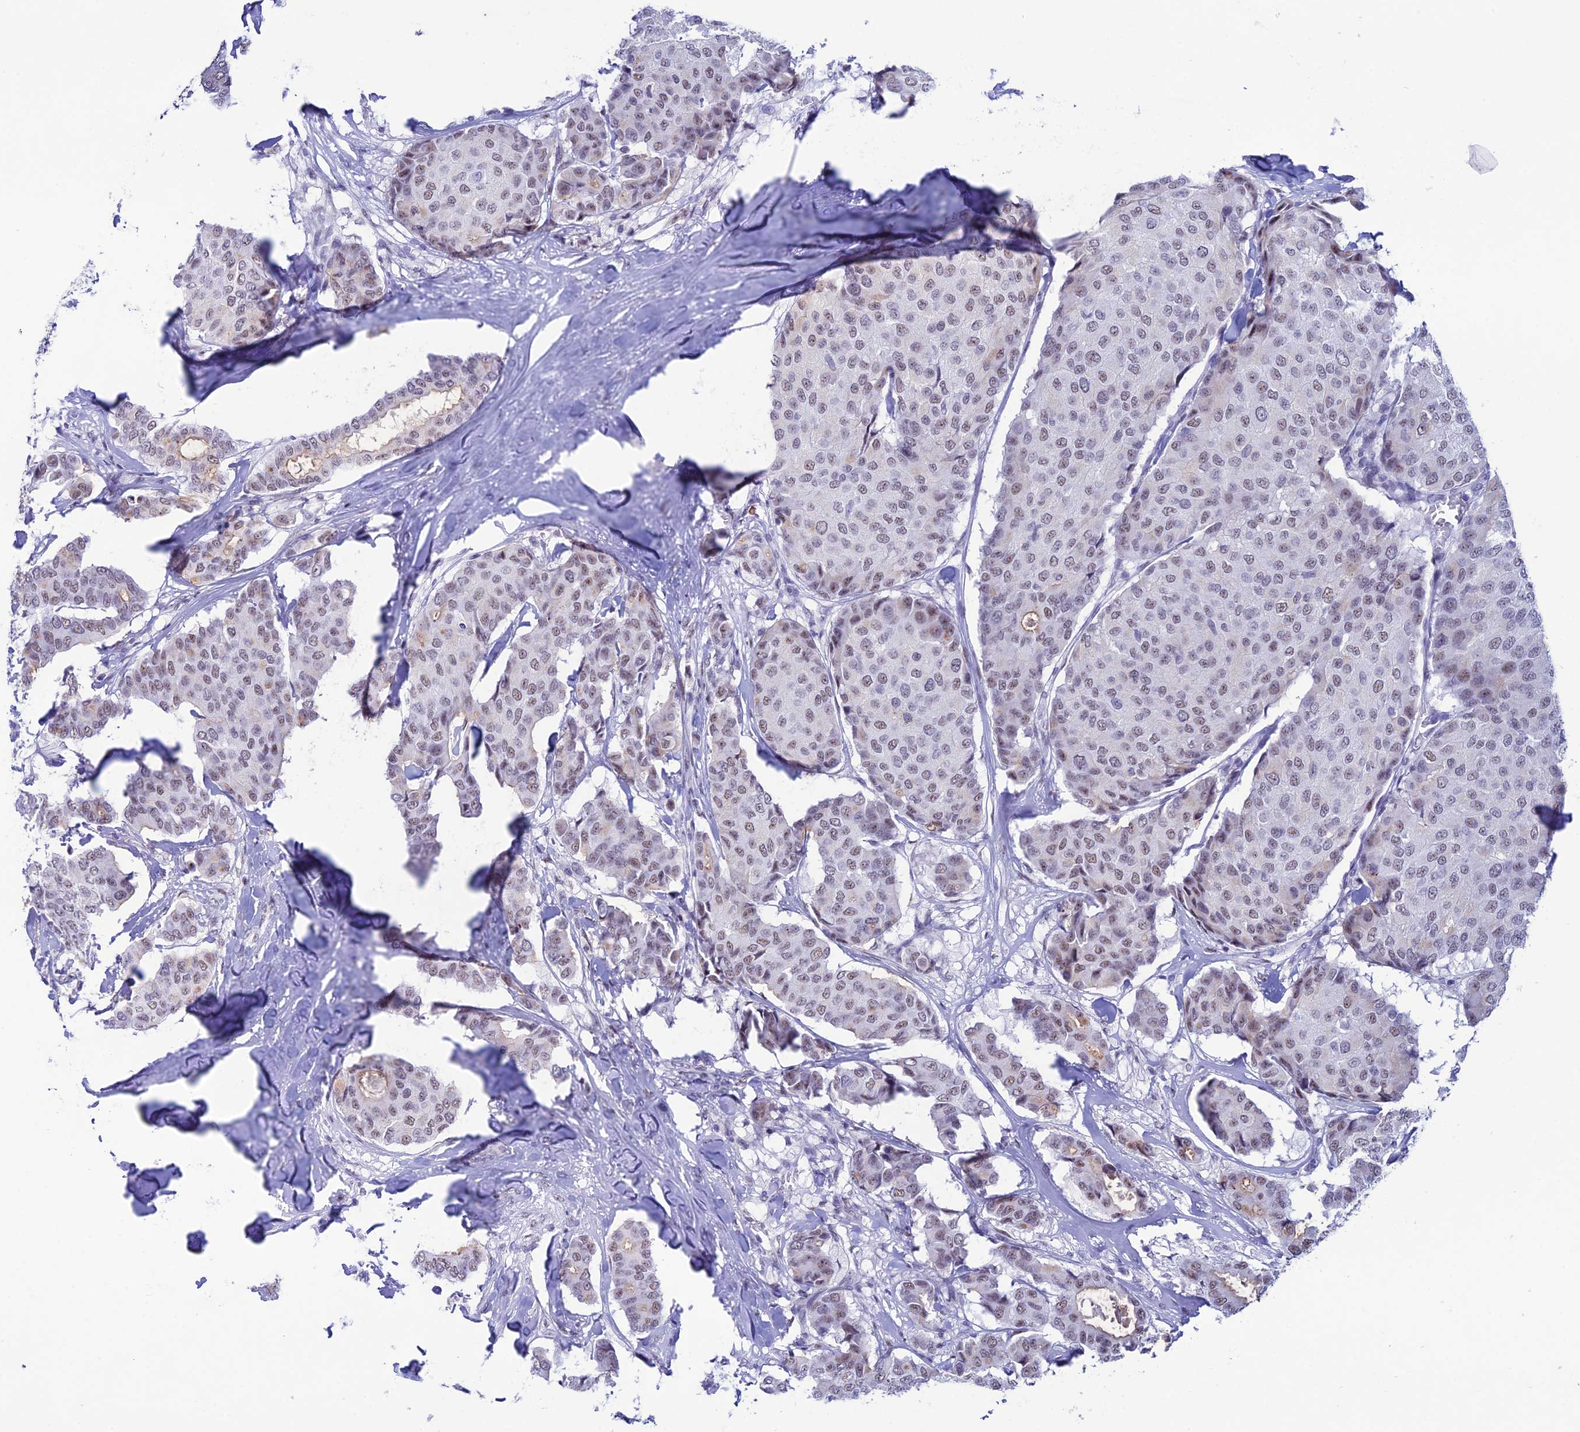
{"staining": {"intensity": "weak", "quantity": "25%-75%", "location": "nuclear"}, "tissue": "breast cancer", "cell_type": "Tumor cells", "image_type": "cancer", "snomed": [{"axis": "morphology", "description": "Duct carcinoma"}, {"axis": "topography", "description": "Breast"}], "caption": "Breast cancer was stained to show a protein in brown. There is low levels of weak nuclear positivity in approximately 25%-75% of tumor cells.", "gene": "MFSD2B", "patient": {"sex": "female", "age": 75}}